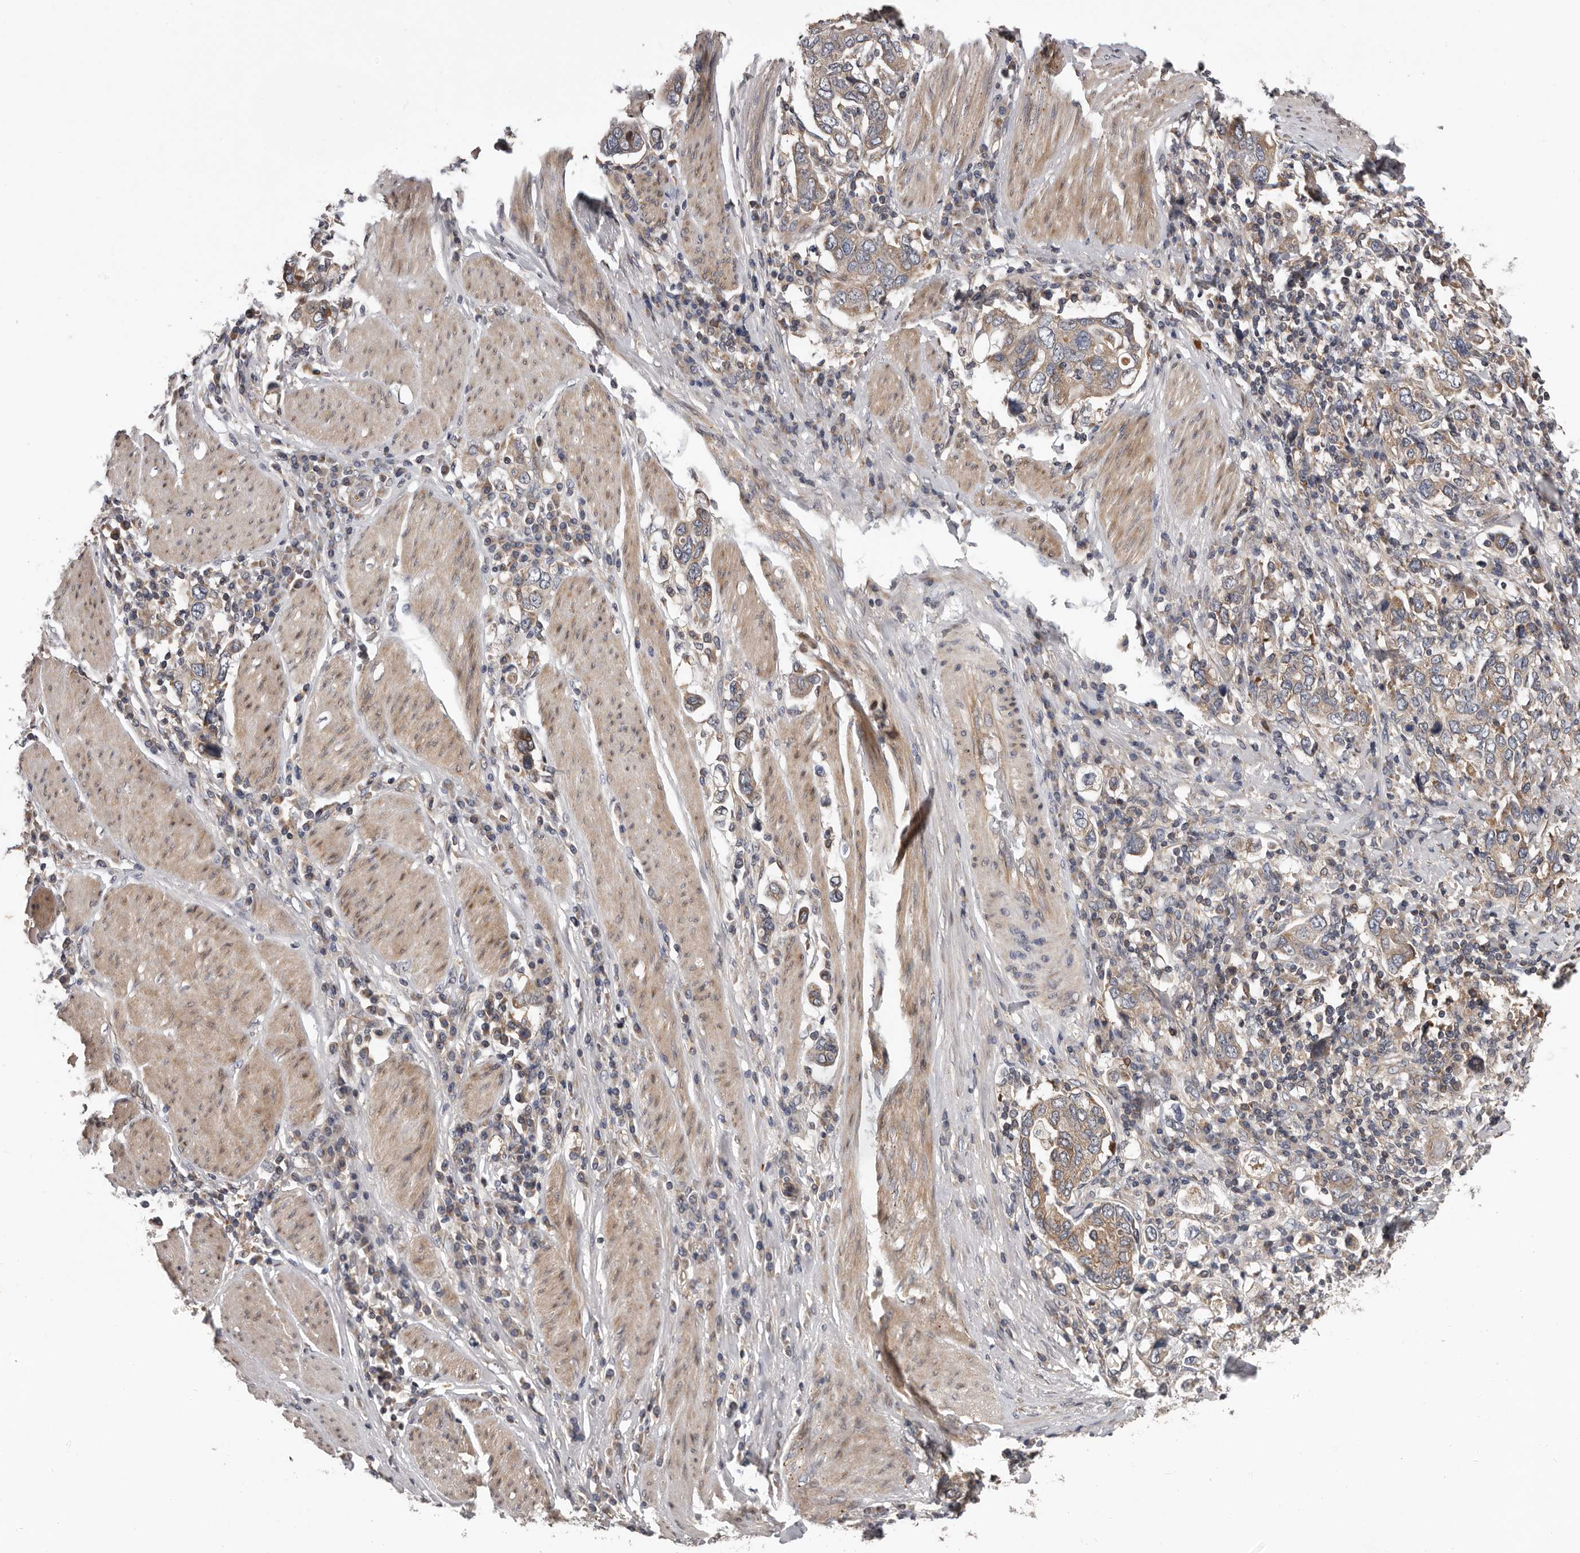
{"staining": {"intensity": "moderate", "quantity": "<25%", "location": "cytoplasmic/membranous"}, "tissue": "stomach cancer", "cell_type": "Tumor cells", "image_type": "cancer", "snomed": [{"axis": "morphology", "description": "Adenocarcinoma, NOS"}, {"axis": "topography", "description": "Stomach, upper"}], "caption": "Tumor cells show moderate cytoplasmic/membranous expression in about <25% of cells in stomach adenocarcinoma. (DAB (3,3'-diaminobenzidine) IHC with brightfield microscopy, high magnification).", "gene": "VPS37A", "patient": {"sex": "male", "age": 62}}